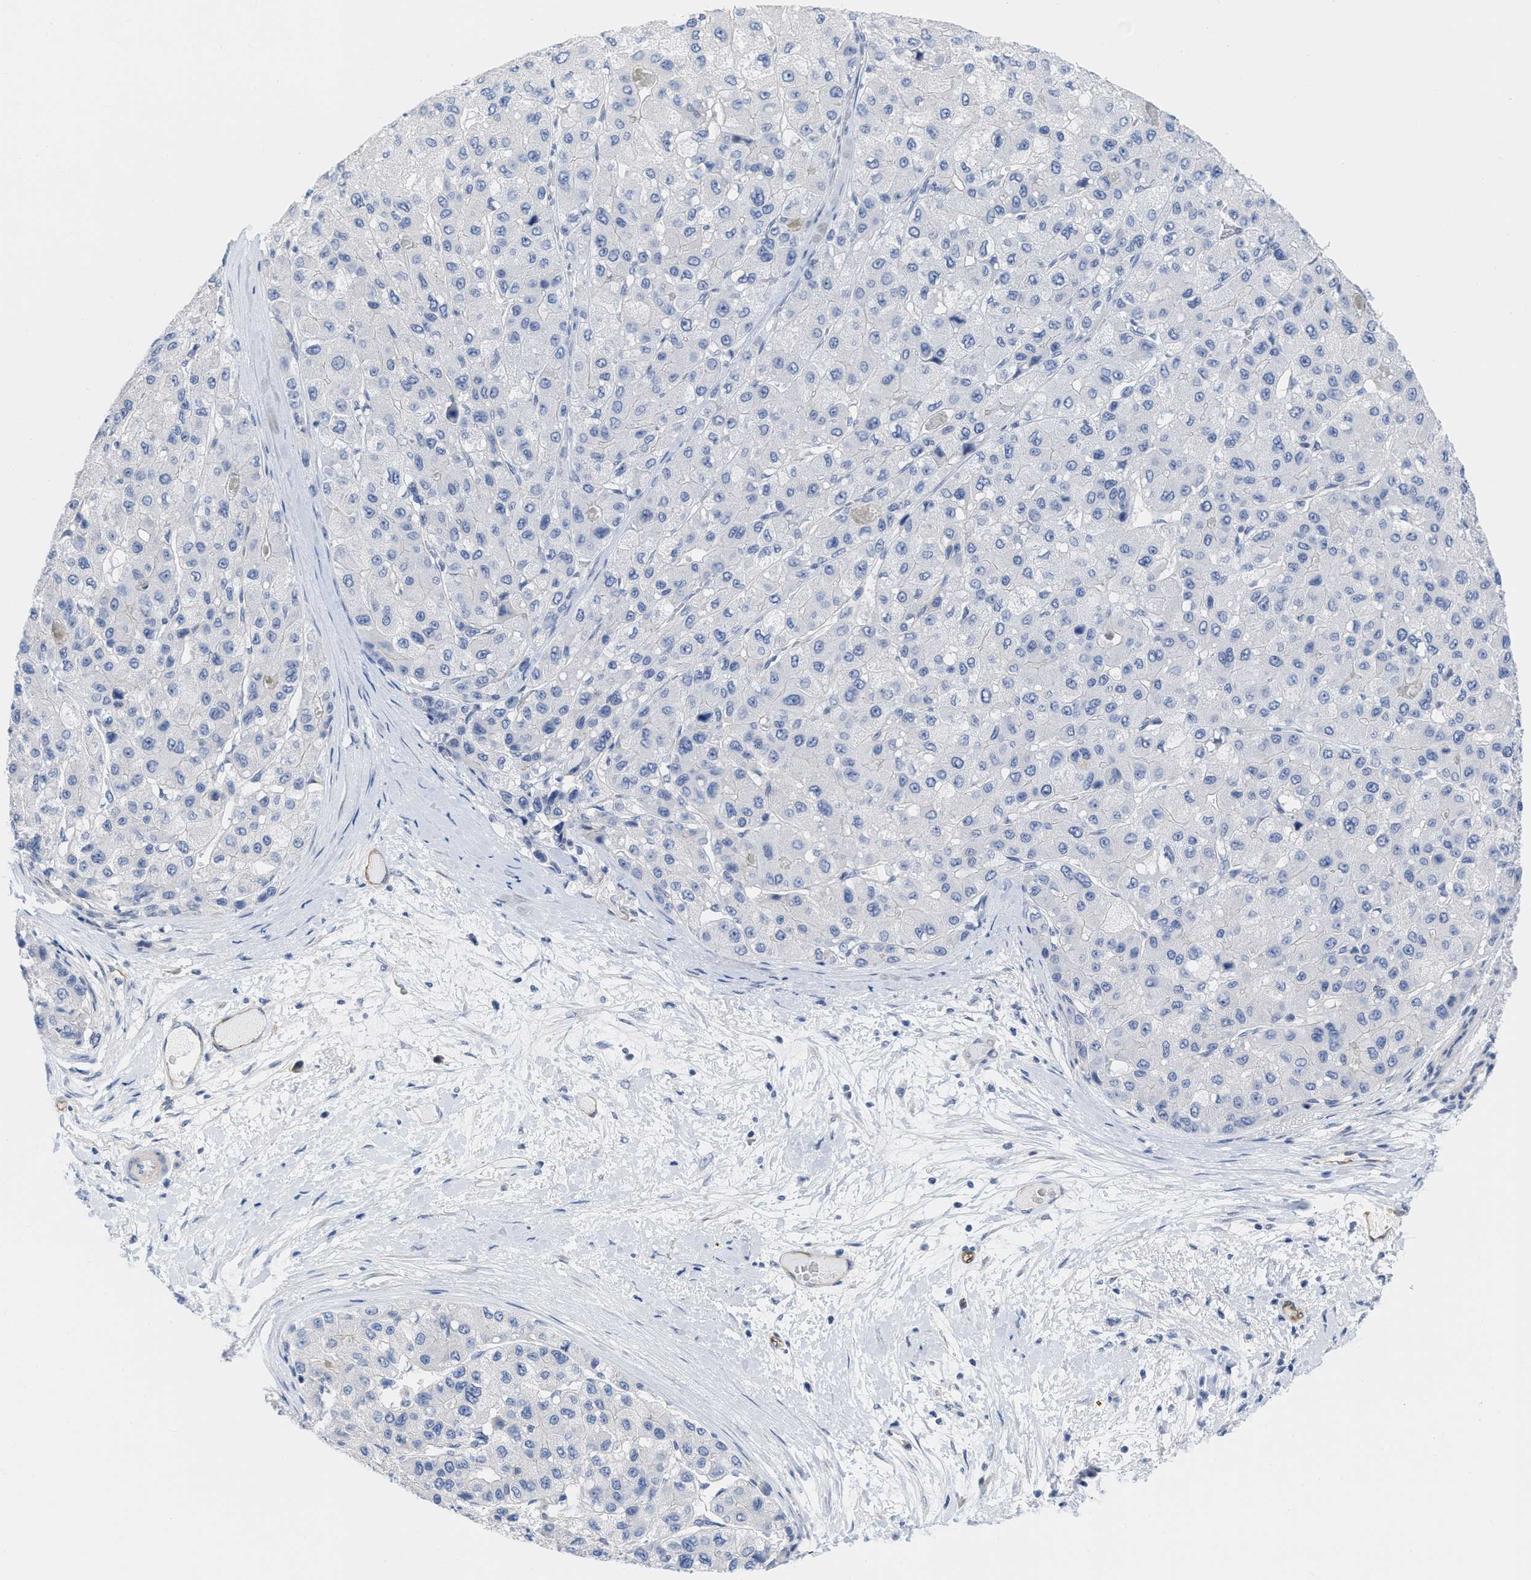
{"staining": {"intensity": "negative", "quantity": "none", "location": "none"}, "tissue": "liver cancer", "cell_type": "Tumor cells", "image_type": "cancer", "snomed": [{"axis": "morphology", "description": "Carcinoma, Hepatocellular, NOS"}, {"axis": "topography", "description": "Liver"}], "caption": "Protein analysis of liver cancer (hepatocellular carcinoma) displays no significant expression in tumor cells.", "gene": "ACKR1", "patient": {"sex": "male", "age": 80}}